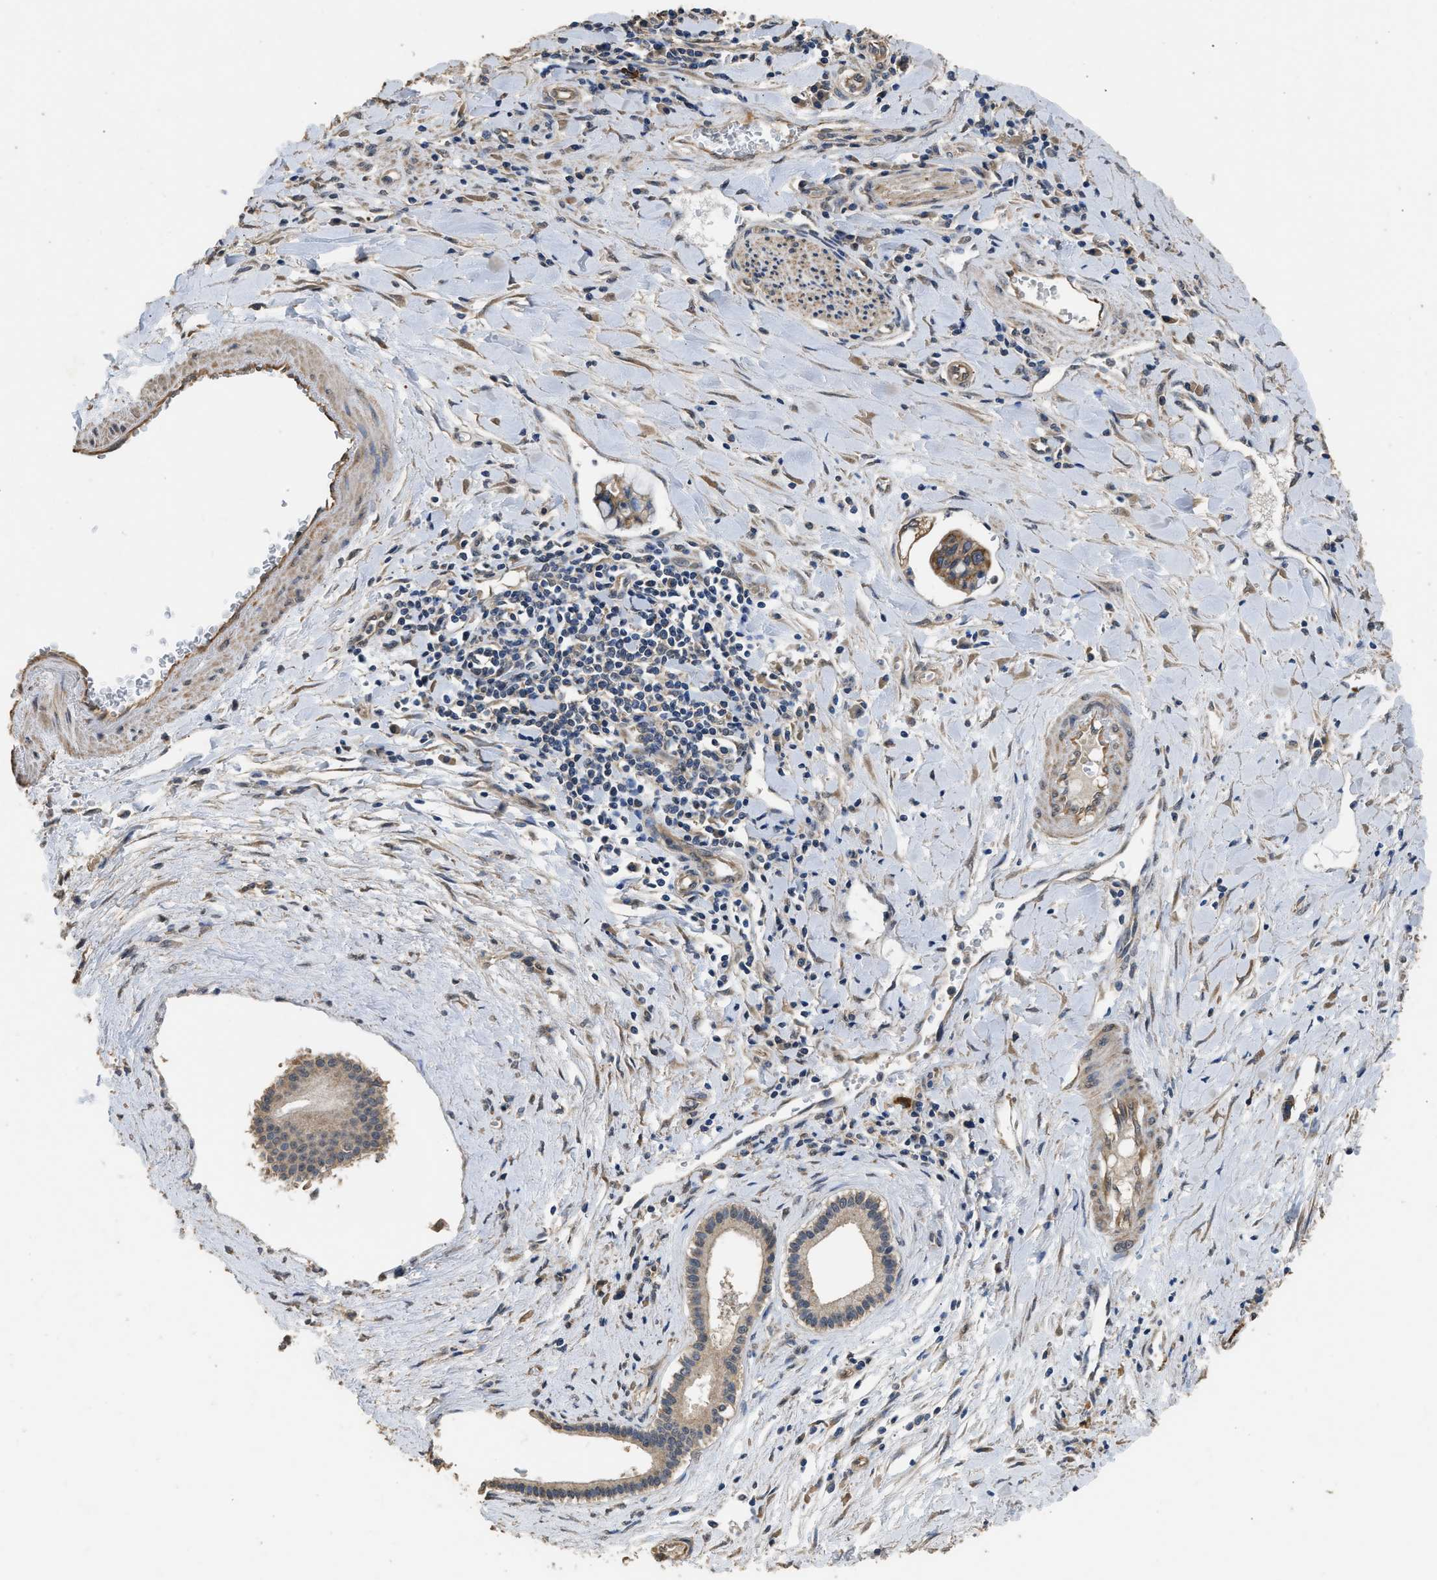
{"staining": {"intensity": "strong", "quantity": ">75%", "location": "cytoplasmic/membranous"}, "tissue": "liver cancer", "cell_type": "Tumor cells", "image_type": "cancer", "snomed": [{"axis": "morphology", "description": "Cholangiocarcinoma"}, {"axis": "topography", "description": "Liver"}], "caption": "Tumor cells exhibit high levels of strong cytoplasmic/membranous staining in approximately >75% of cells in human liver cancer.", "gene": "SPINT2", "patient": {"sex": "female", "age": 65}}